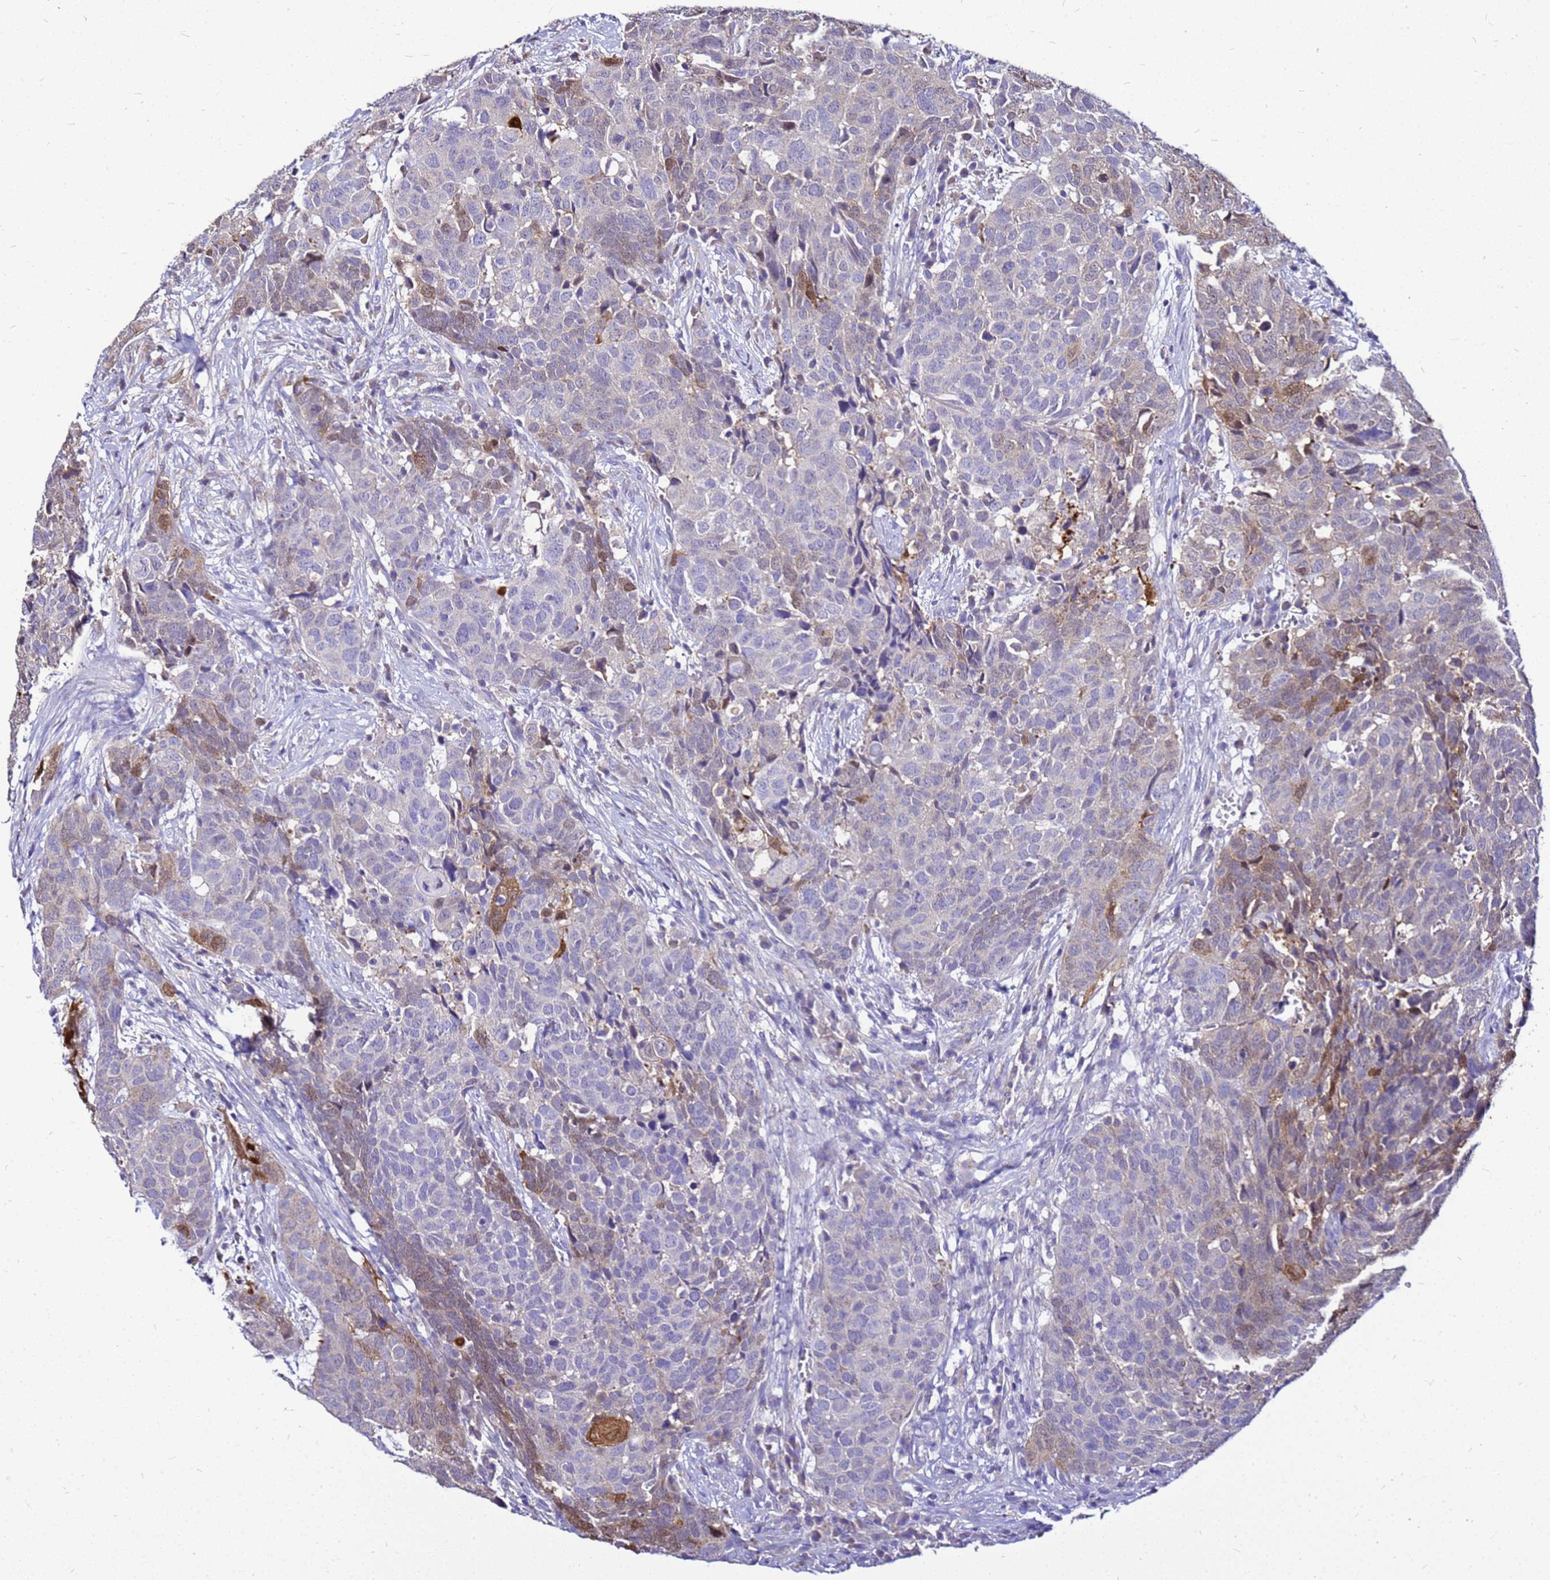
{"staining": {"intensity": "weak", "quantity": "<25%", "location": "cytoplasmic/membranous"}, "tissue": "head and neck cancer", "cell_type": "Tumor cells", "image_type": "cancer", "snomed": [{"axis": "morphology", "description": "Squamous cell carcinoma, NOS"}, {"axis": "topography", "description": "Head-Neck"}], "caption": "DAB (3,3'-diaminobenzidine) immunohistochemical staining of squamous cell carcinoma (head and neck) reveals no significant positivity in tumor cells.", "gene": "S100A2", "patient": {"sex": "male", "age": 66}}